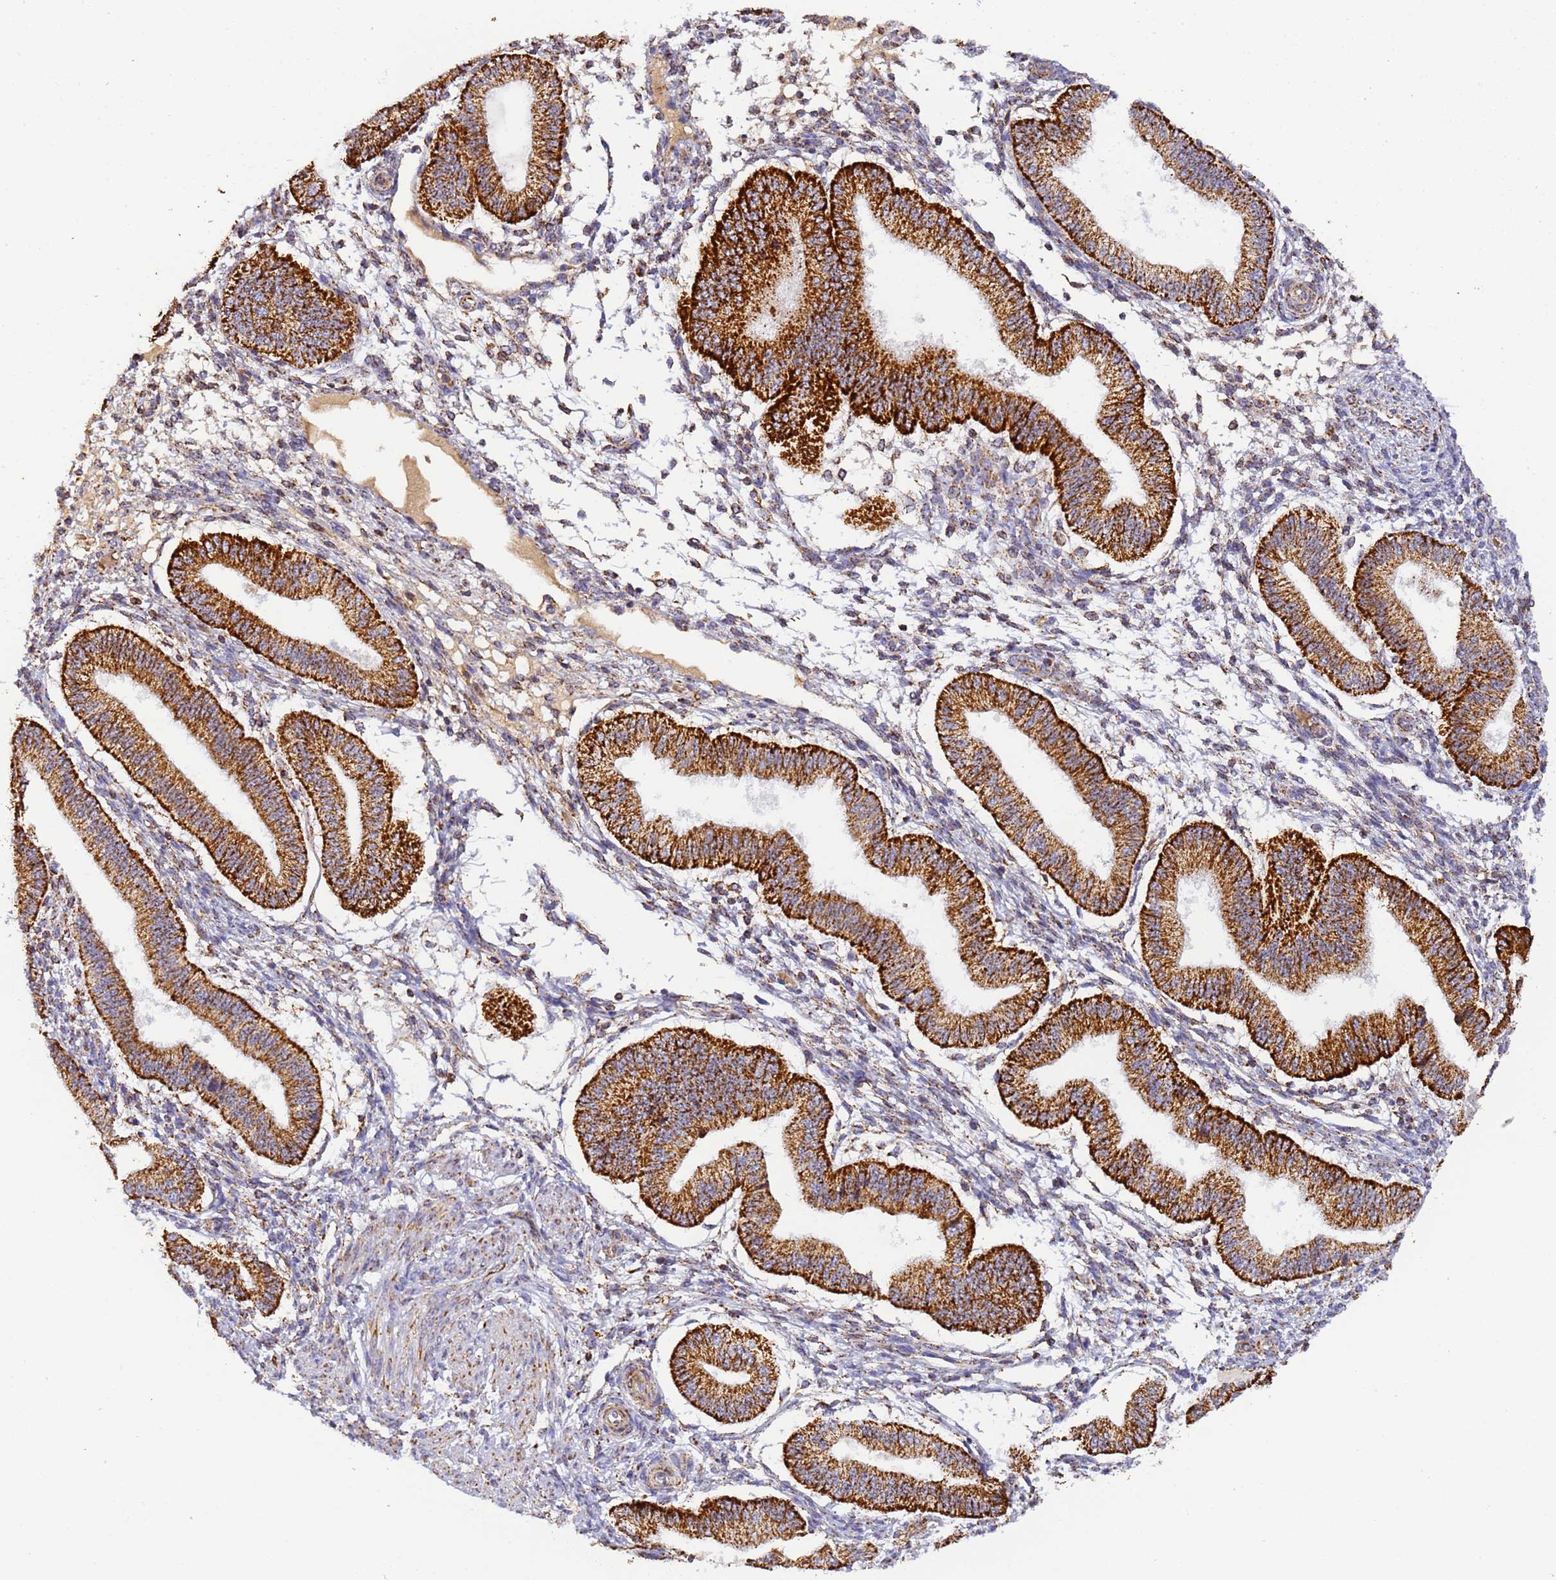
{"staining": {"intensity": "moderate", "quantity": "<25%", "location": "cytoplasmic/membranous"}, "tissue": "endometrium", "cell_type": "Cells in endometrial stroma", "image_type": "normal", "snomed": [{"axis": "morphology", "description": "Normal tissue, NOS"}, {"axis": "topography", "description": "Endometrium"}], "caption": "Protein expression analysis of normal endometrium demonstrates moderate cytoplasmic/membranous staining in approximately <25% of cells in endometrial stroma.", "gene": "FRG2B", "patient": {"sex": "female", "age": 39}}